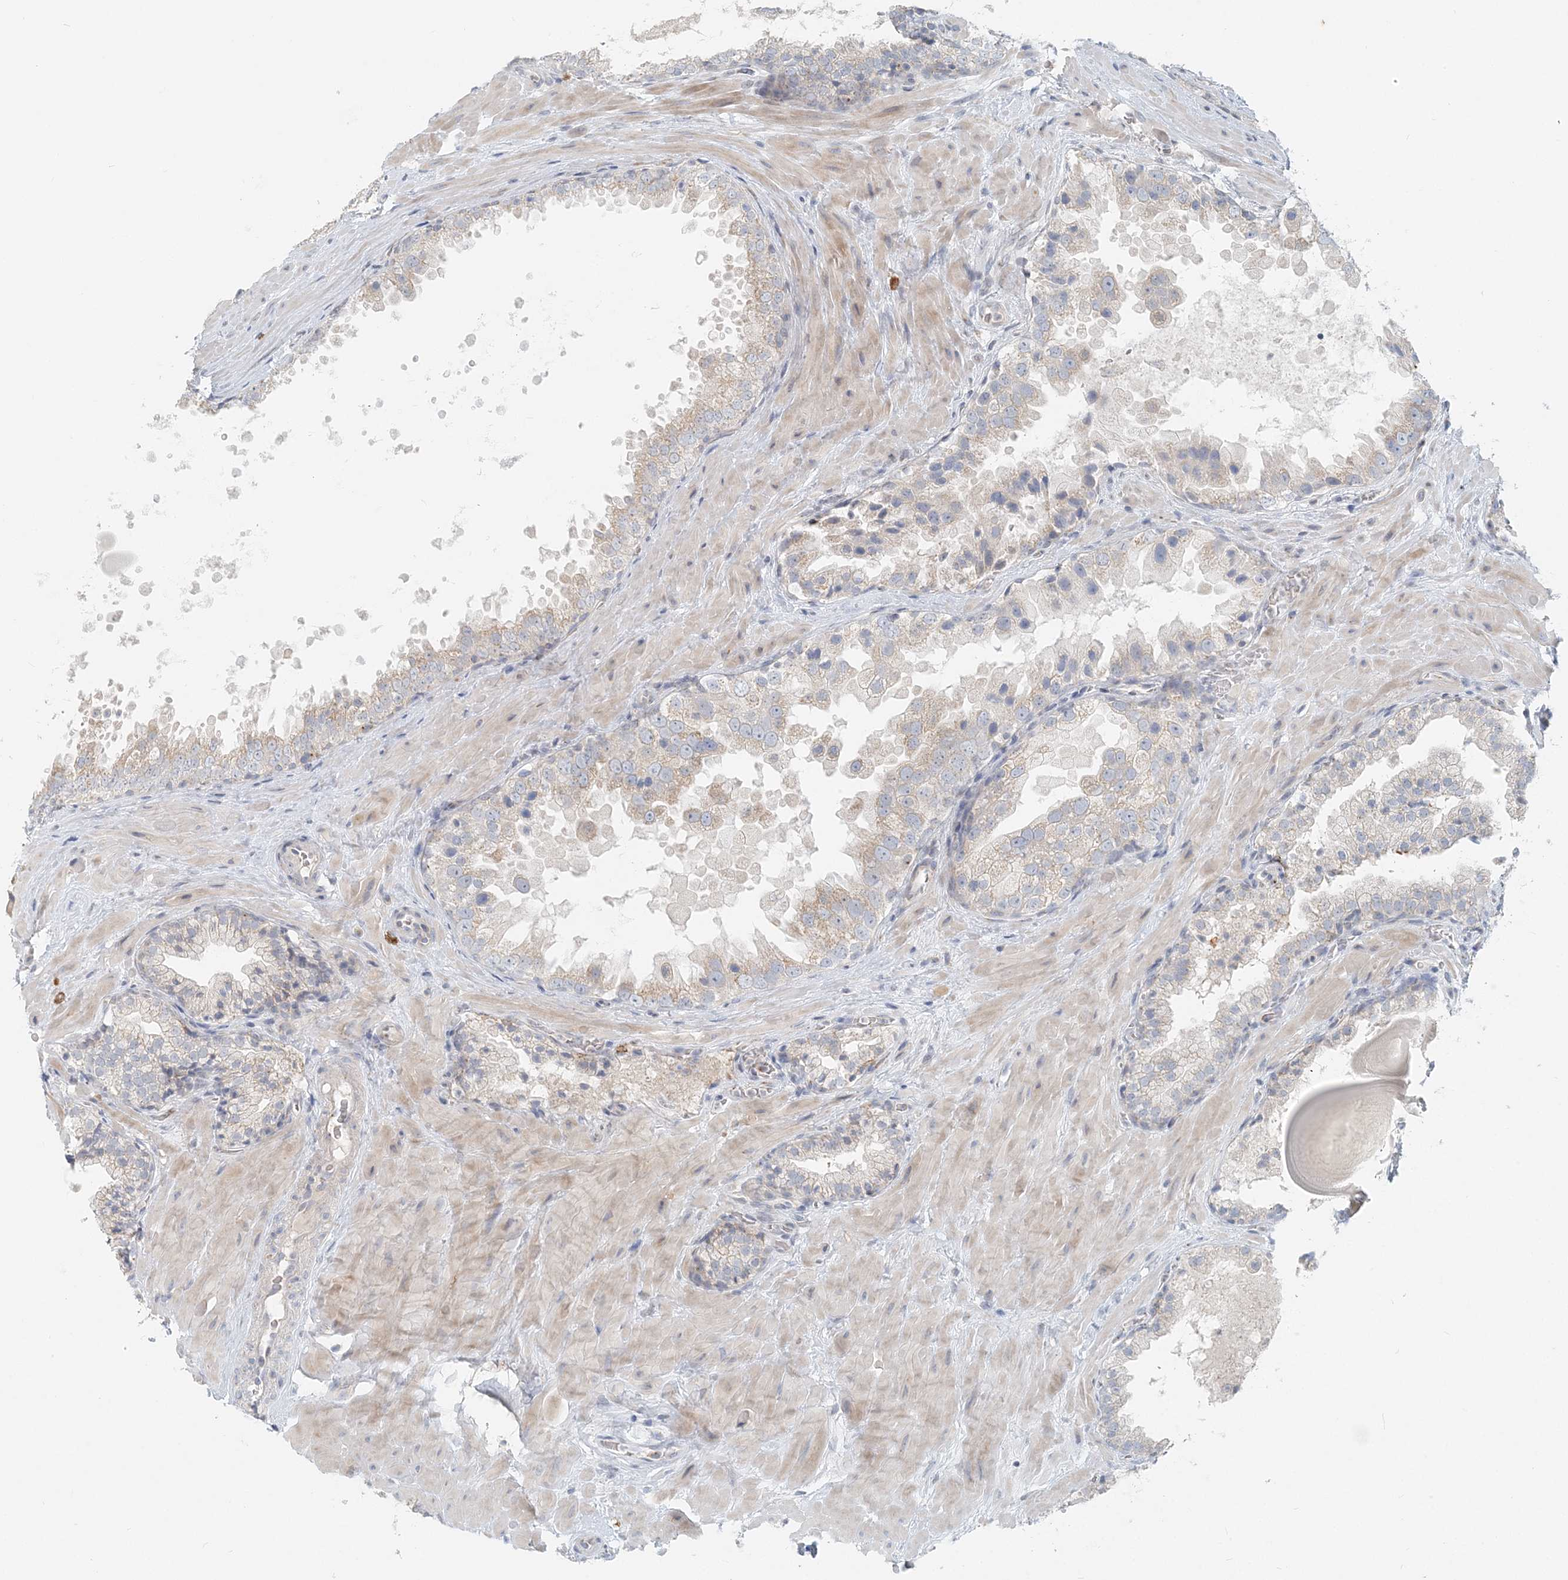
{"staining": {"intensity": "negative", "quantity": "none", "location": "none"}, "tissue": "prostate cancer", "cell_type": "Tumor cells", "image_type": "cancer", "snomed": [{"axis": "morphology", "description": "Adenocarcinoma, High grade"}, {"axis": "topography", "description": "Prostate"}], "caption": "High magnification brightfield microscopy of prostate high-grade adenocarcinoma stained with DAB (brown) and counterstained with hematoxylin (blue): tumor cells show no significant positivity. (Immunohistochemistry, brightfield microscopy, high magnification).", "gene": "NAA11", "patient": {"sex": "male", "age": 64}}